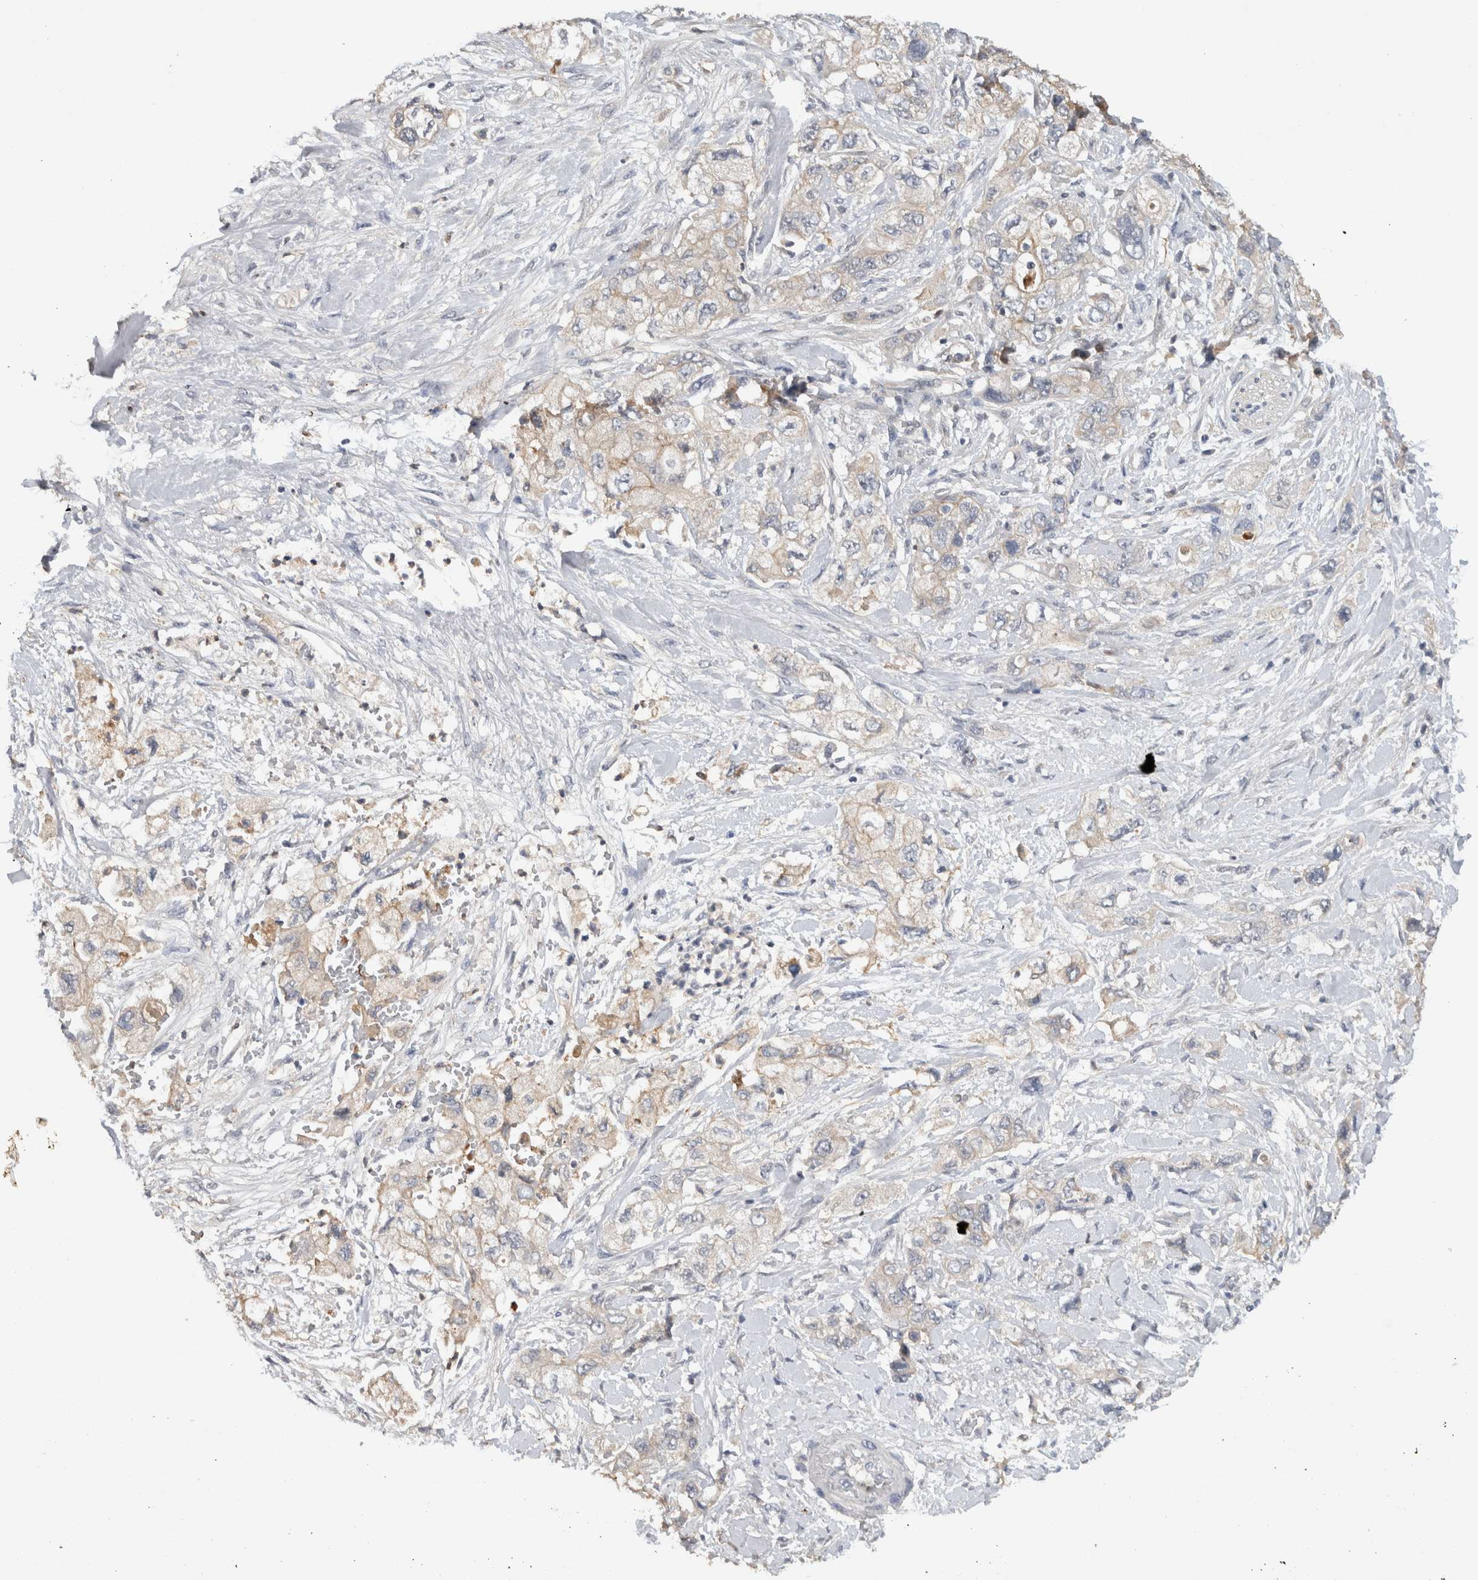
{"staining": {"intensity": "weak", "quantity": "<25%", "location": "cytoplasmic/membranous"}, "tissue": "pancreatic cancer", "cell_type": "Tumor cells", "image_type": "cancer", "snomed": [{"axis": "morphology", "description": "Adenocarcinoma, NOS"}, {"axis": "topography", "description": "Pancreas"}], "caption": "The micrograph exhibits no significant expression in tumor cells of pancreatic cancer (adenocarcinoma).", "gene": "HEXD", "patient": {"sex": "female", "age": 73}}